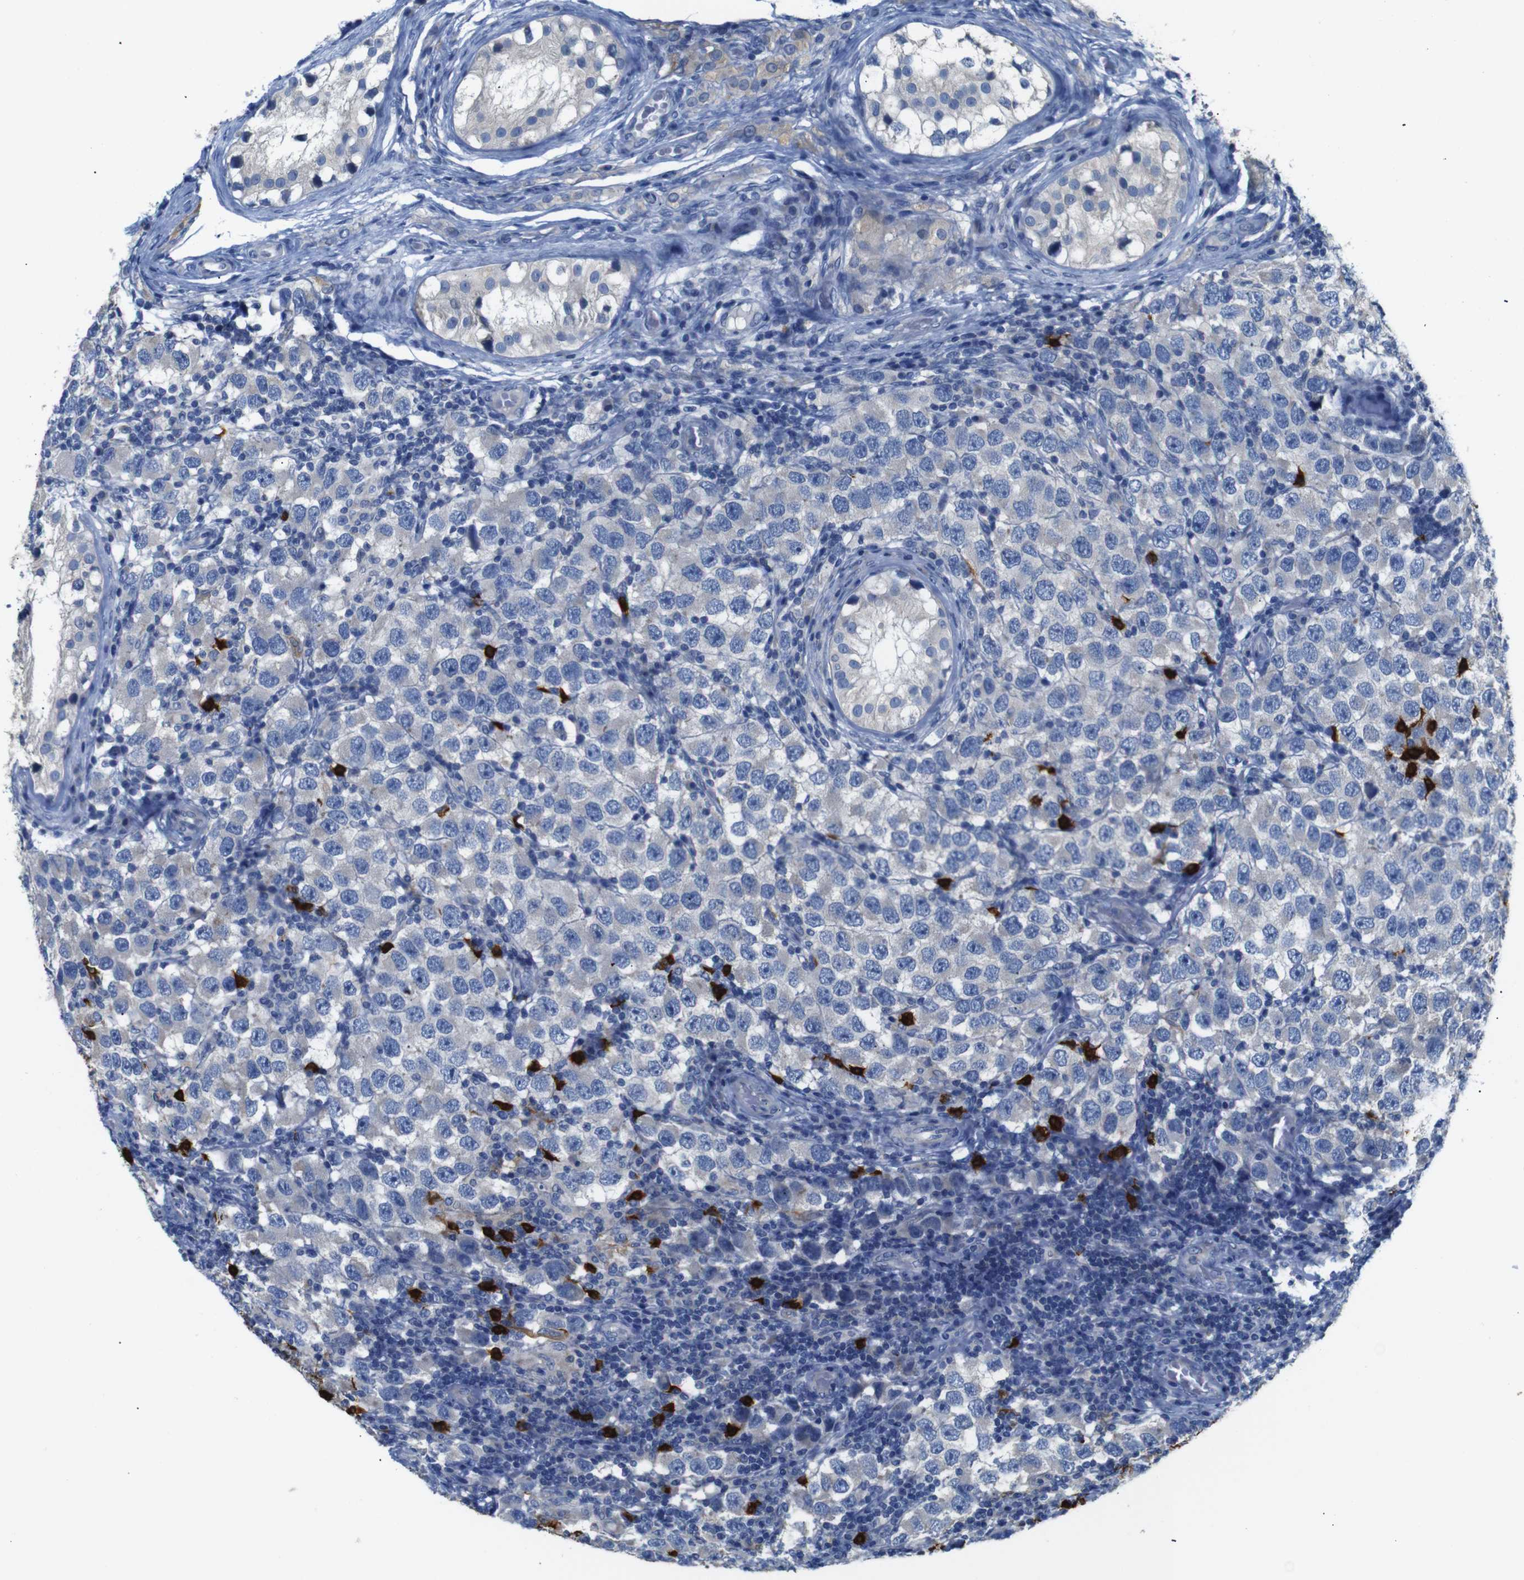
{"staining": {"intensity": "weak", "quantity": "25%-75%", "location": "cytoplasmic/membranous"}, "tissue": "testis cancer", "cell_type": "Tumor cells", "image_type": "cancer", "snomed": [{"axis": "morphology", "description": "Carcinoma, Embryonal, NOS"}, {"axis": "topography", "description": "Testis"}], "caption": "Weak cytoplasmic/membranous protein expression is seen in approximately 25%-75% of tumor cells in testis cancer (embryonal carcinoma). (Stains: DAB in brown, nuclei in blue, Microscopy: brightfield microscopy at high magnification).", "gene": "ALOX15", "patient": {"sex": "male", "age": 21}}